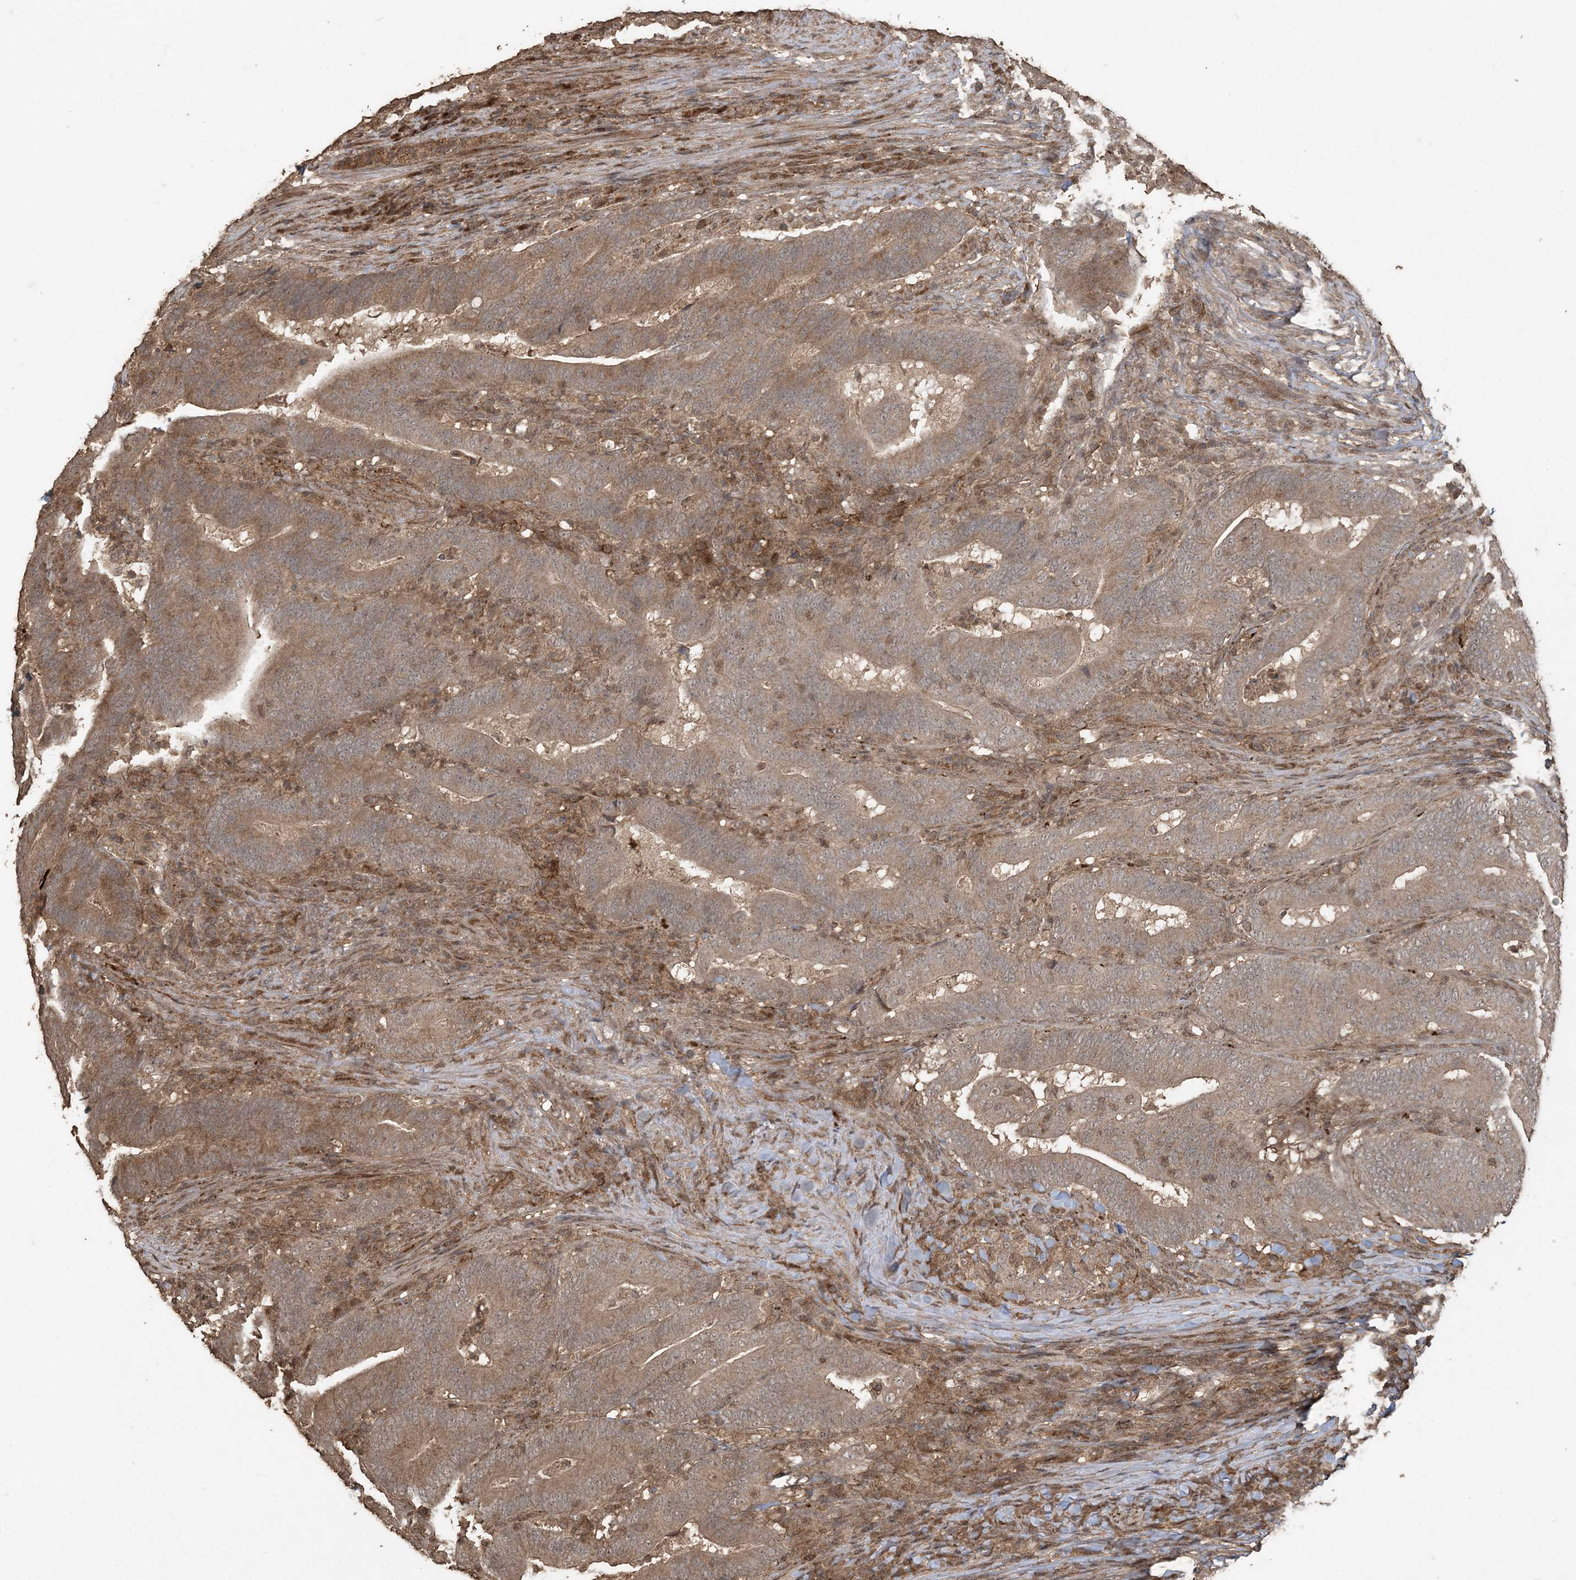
{"staining": {"intensity": "moderate", "quantity": ">75%", "location": "cytoplasmic/membranous"}, "tissue": "colorectal cancer", "cell_type": "Tumor cells", "image_type": "cancer", "snomed": [{"axis": "morphology", "description": "Normal tissue, NOS"}, {"axis": "morphology", "description": "Adenocarcinoma, NOS"}, {"axis": "topography", "description": "Colon"}], "caption": "The histopathology image demonstrates staining of colorectal cancer (adenocarcinoma), revealing moderate cytoplasmic/membranous protein positivity (brown color) within tumor cells.", "gene": "EFCAB8", "patient": {"sex": "female", "age": 66}}